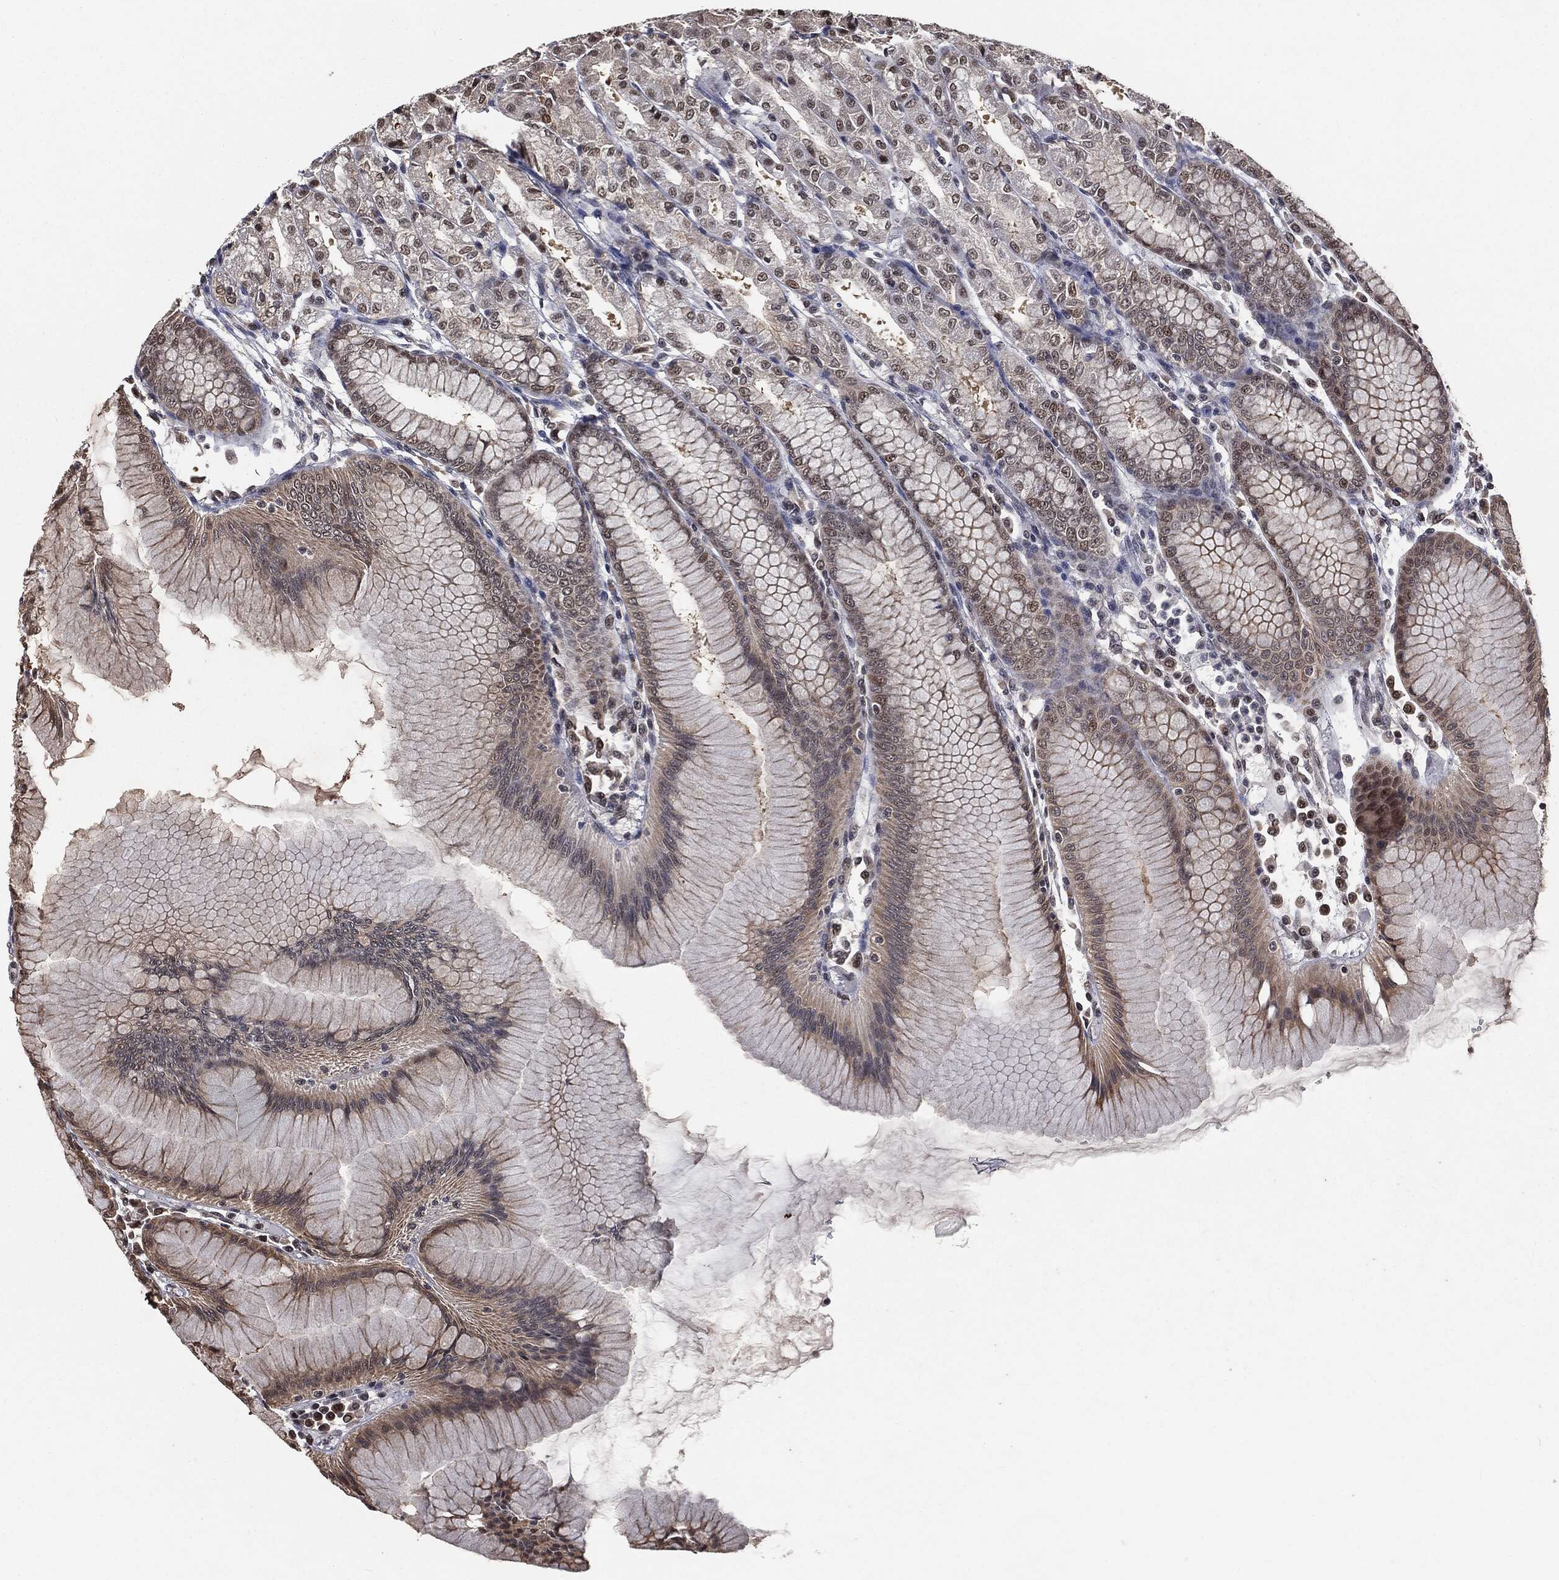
{"staining": {"intensity": "strong", "quantity": "25%-75%", "location": "nuclear"}, "tissue": "stomach", "cell_type": "Glandular cells", "image_type": "normal", "snomed": [{"axis": "morphology", "description": "Normal tissue, NOS"}, {"axis": "topography", "description": "Stomach"}], "caption": "The image reveals immunohistochemical staining of unremarkable stomach. There is strong nuclear positivity is seen in approximately 25%-75% of glandular cells.", "gene": "SHLD2", "patient": {"sex": "female", "age": 57}}